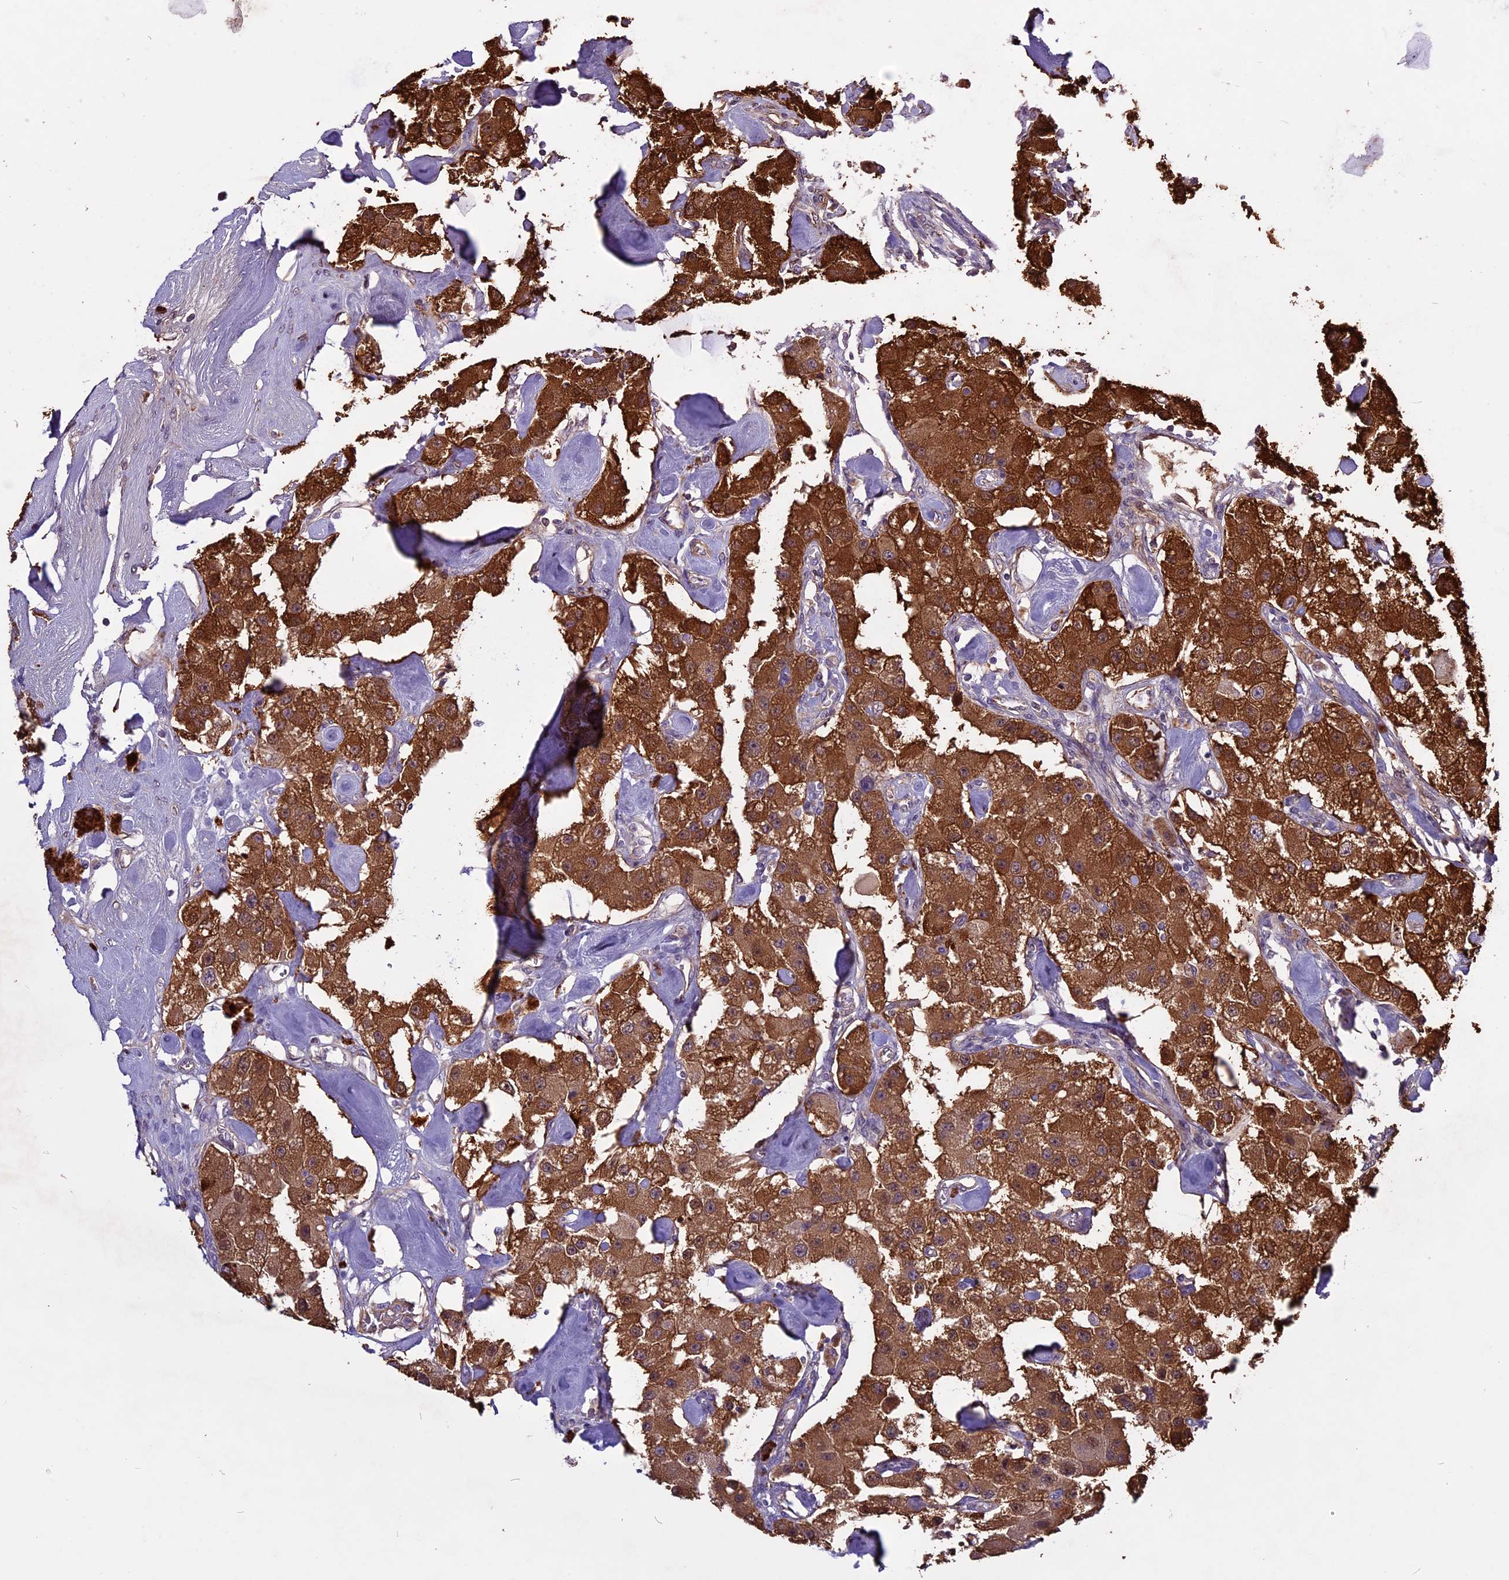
{"staining": {"intensity": "strong", "quantity": ">75%", "location": "cytoplasmic/membranous"}, "tissue": "carcinoid", "cell_type": "Tumor cells", "image_type": "cancer", "snomed": [{"axis": "morphology", "description": "Carcinoid, malignant, NOS"}, {"axis": "topography", "description": "Pancreas"}], "caption": "Protein expression by immunohistochemistry (IHC) reveals strong cytoplasmic/membranous staining in approximately >75% of tumor cells in carcinoid.", "gene": "C3orf70", "patient": {"sex": "male", "age": 41}}